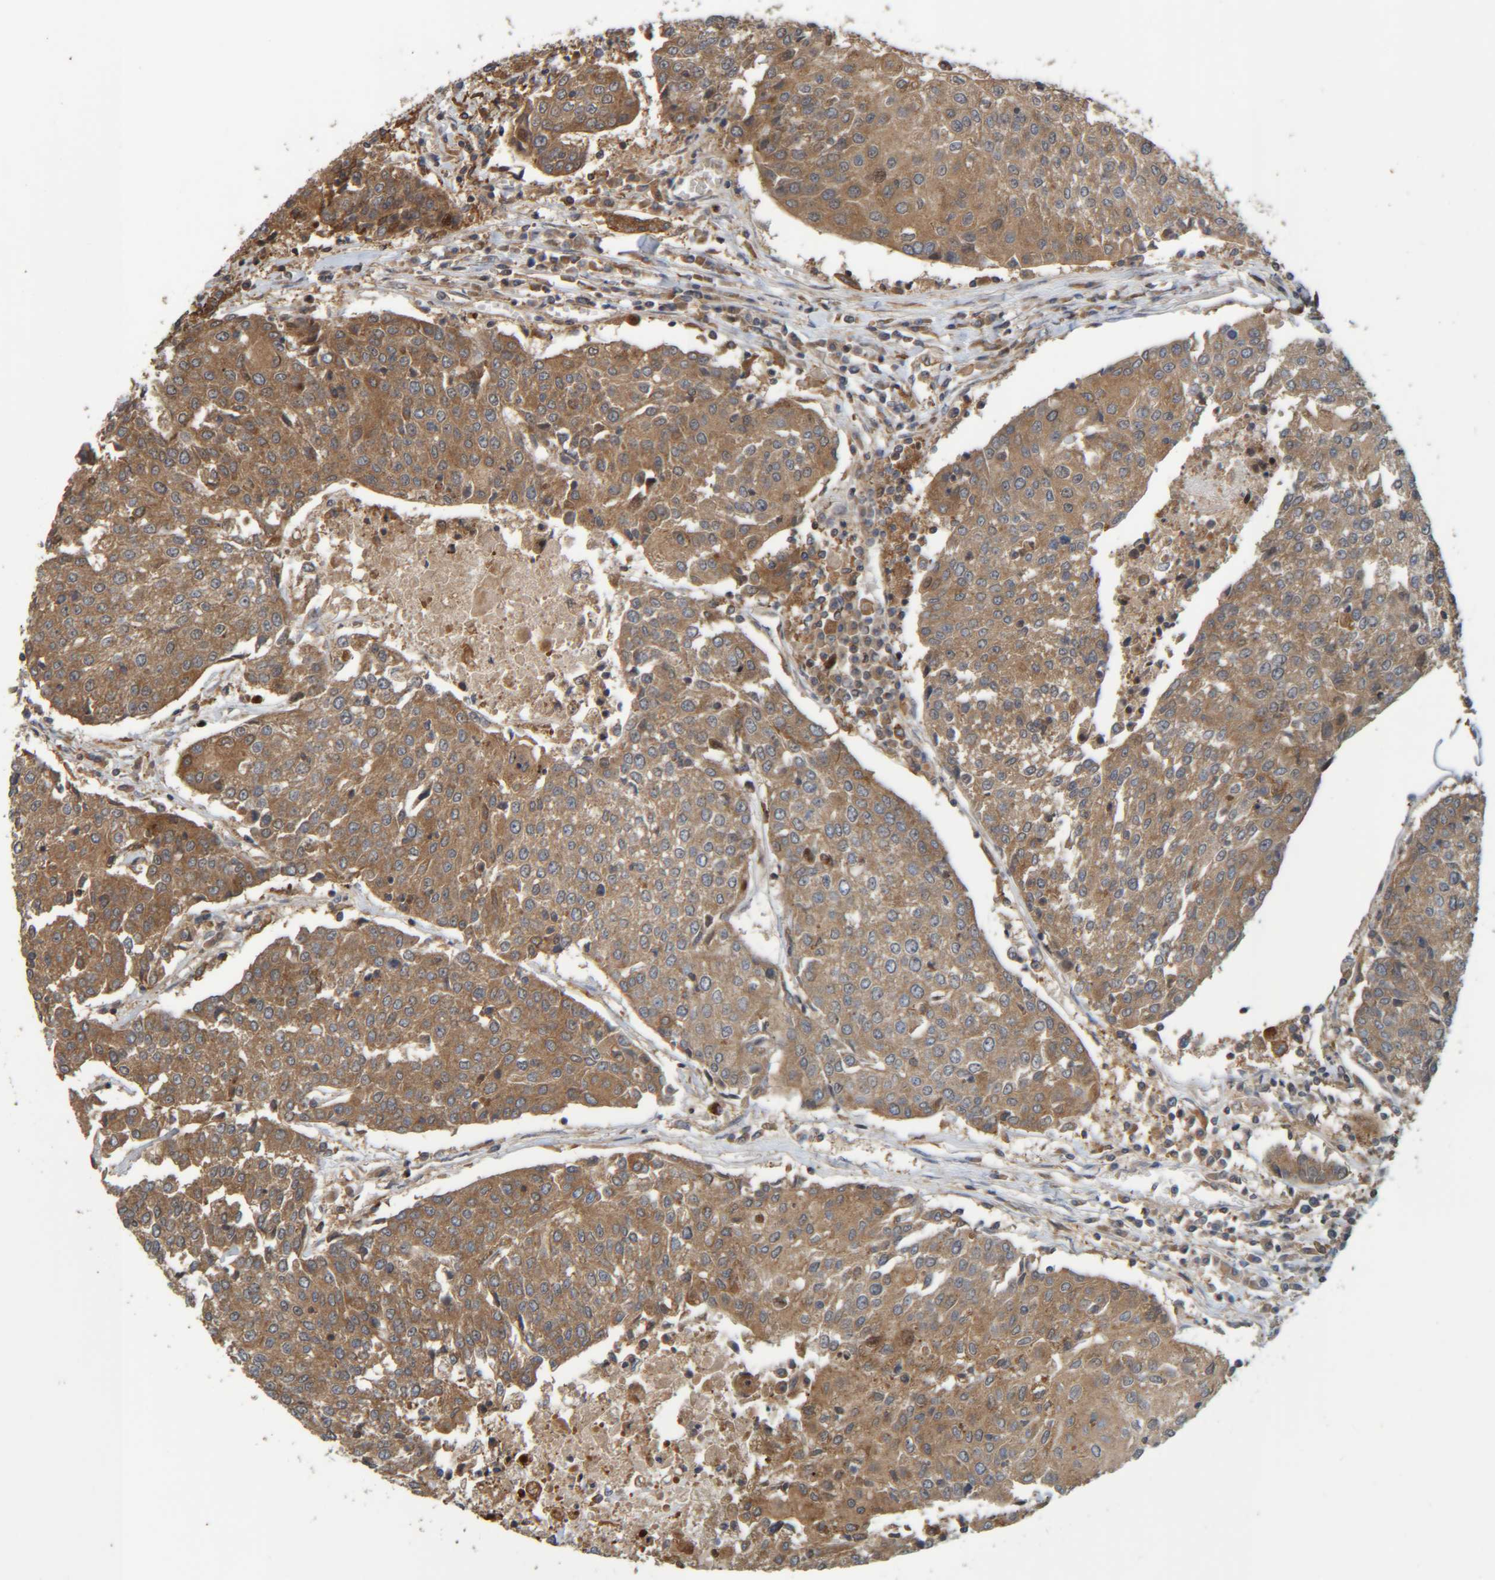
{"staining": {"intensity": "moderate", "quantity": ">75%", "location": "cytoplasmic/membranous"}, "tissue": "urothelial cancer", "cell_type": "Tumor cells", "image_type": "cancer", "snomed": [{"axis": "morphology", "description": "Urothelial carcinoma, High grade"}, {"axis": "topography", "description": "Urinary bladder"}], "caption": "Immunohistochemical staining of human urothelial cancer demonstrates medium levels of moderate cytoplasmic/membranous positivity in approximately >75% of tumor cells. (IHC, brightfield microscopy, high magnification).", "gene": "CCDC57", "patient": {"sex": "female", "age": 85}}